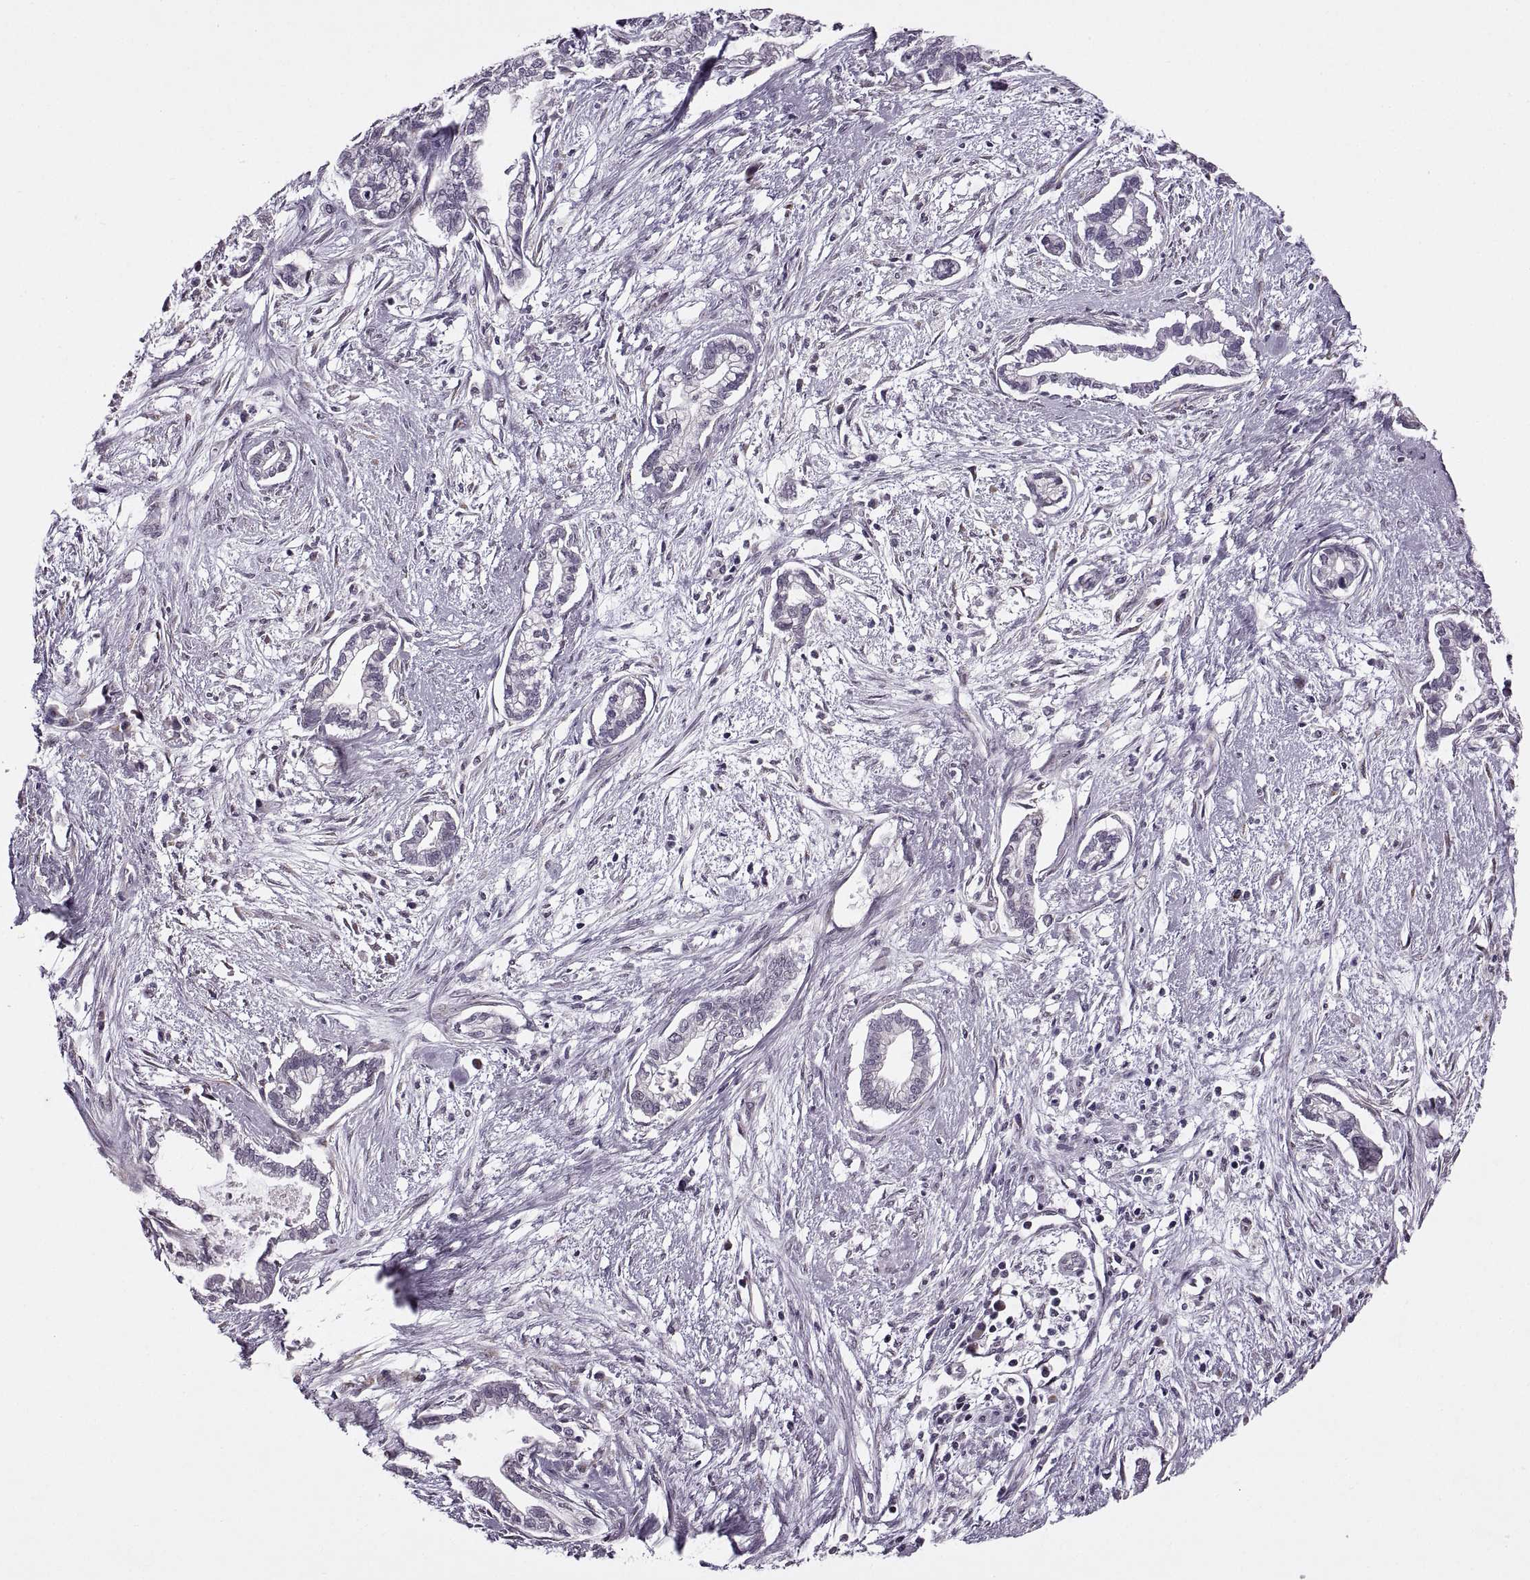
{"staining": {"intensity": "negative", "quantity": "none", "location": "none"}, "tissue": "cervical cancer", "cell_type": "Tumor cells", "image_type": "cancer", "snomed": [{"axis": "morphology", "description": "Adenocarcinoma, NOS"}, {"axis": "topography", "description": "Cervix"}], "caption": "A high-resolution micrograph shows immunohistochemistry (IHC) staining of adenocarcinoma (cervical), which reveals no significant expression in tumor cells. (DAB (3,3'-diaminobenzidine) immunohistochemistry (IHC) visualized using brightfield microscopy, high magnification).", "gene": "PRSS37", "patient": {"sex": "female", "age": 62}}